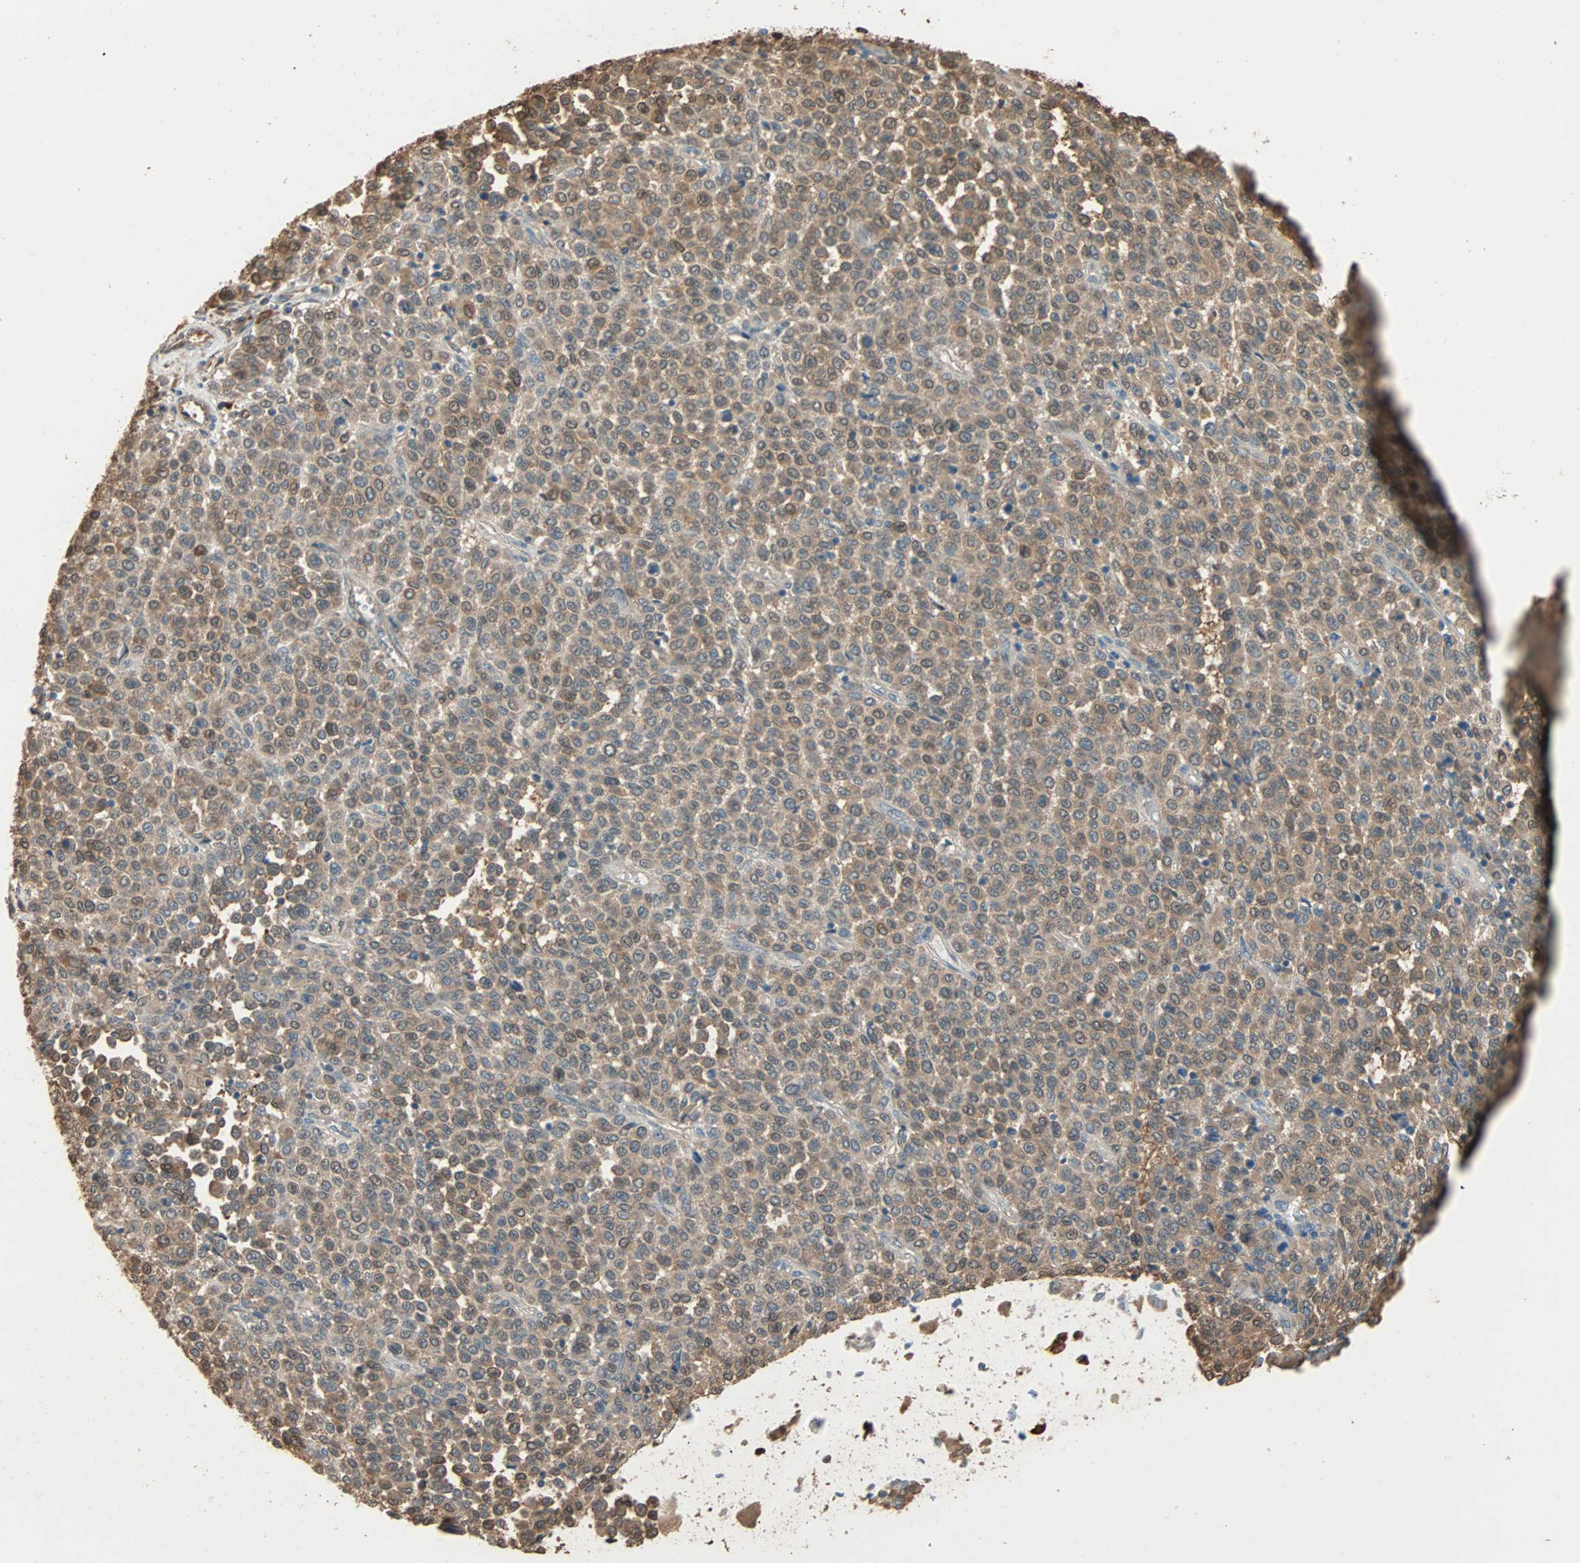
{"staining": {"intensity": "moderate", "quantity": ">75%", "location": "cytoplasmic/membranous"}, "tissue": "melanoma", "cell_type": "Tumor cells", "image_type": "cancer", "snomed": [{"axis": "morphology", "description": "Malignant melanoma, Metastatic site"}, {"axis": "topography", "description": "Pancreas"}], "caption": "Malignant melanoma (metastatic site) was stained to show a protein in brown. There is medium levels of moderate cytoplasmic/membranous expression in about >75% of tumor cells. (IHC, brightfield microscopy, high magnification).", "gene": "PRDX1", "patient": {"sex": "female", "age": 30}}